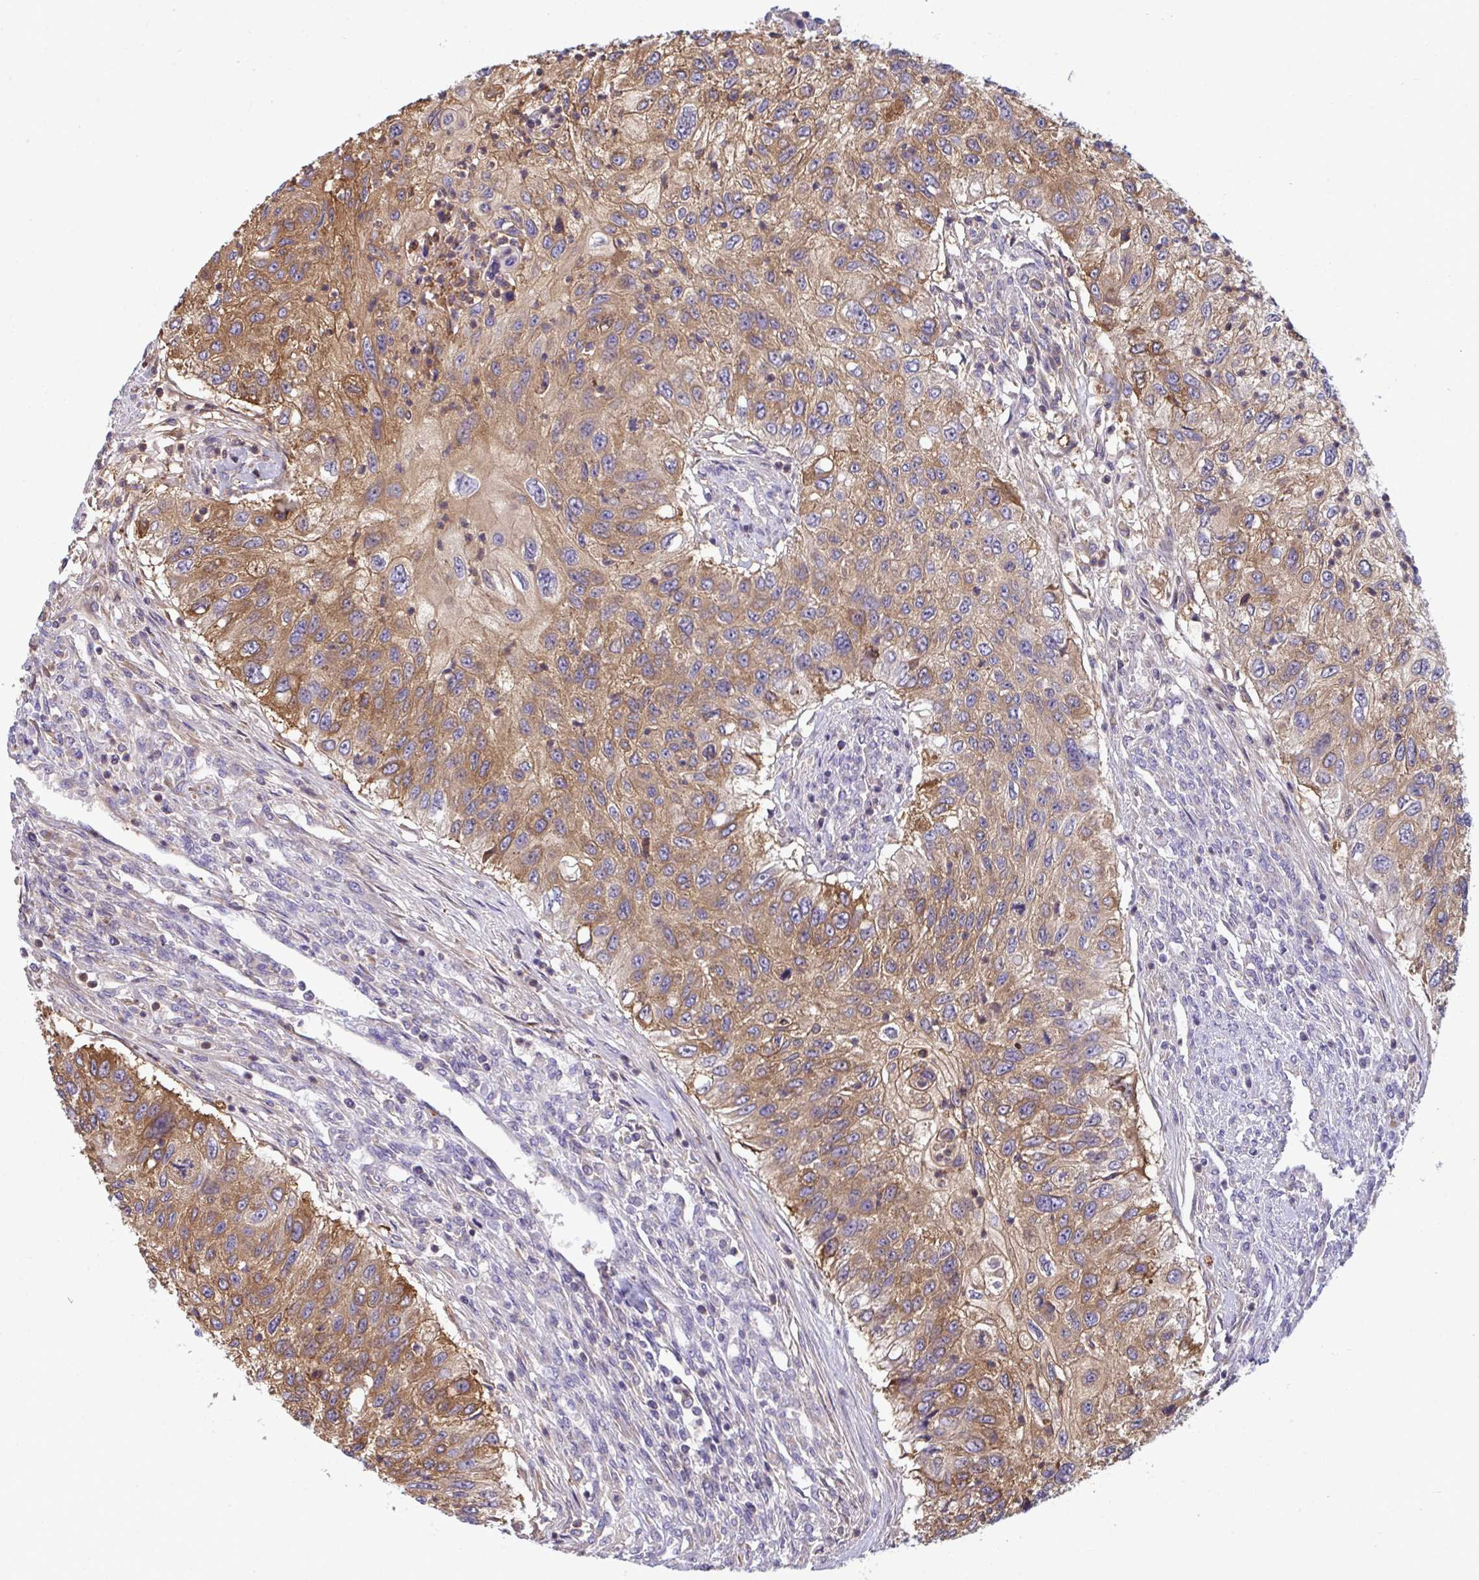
{"staining": {"intensity": "moderate", "quantity": ">75%", "location": "cytoplasmic/membranous"}, "tissue": "urothelial cancer", "cell_type": "Tumor cells", "image_type": "cancer", "snomed": [{"axis": "morphology", "description": "Urothelial carcinoma, High grade"}, {"axis": "topography", "description": "Urinary bladder"}], "caption": "Immunohistochemistry (IHC) of human high-grade urothelial carcinoma displays medium levels of moderate cytoplasmic/membranous staining in about >75% of tumor cells.", "gene": "SLC30A6", "patient": {"sex": "female", "age": 60}}